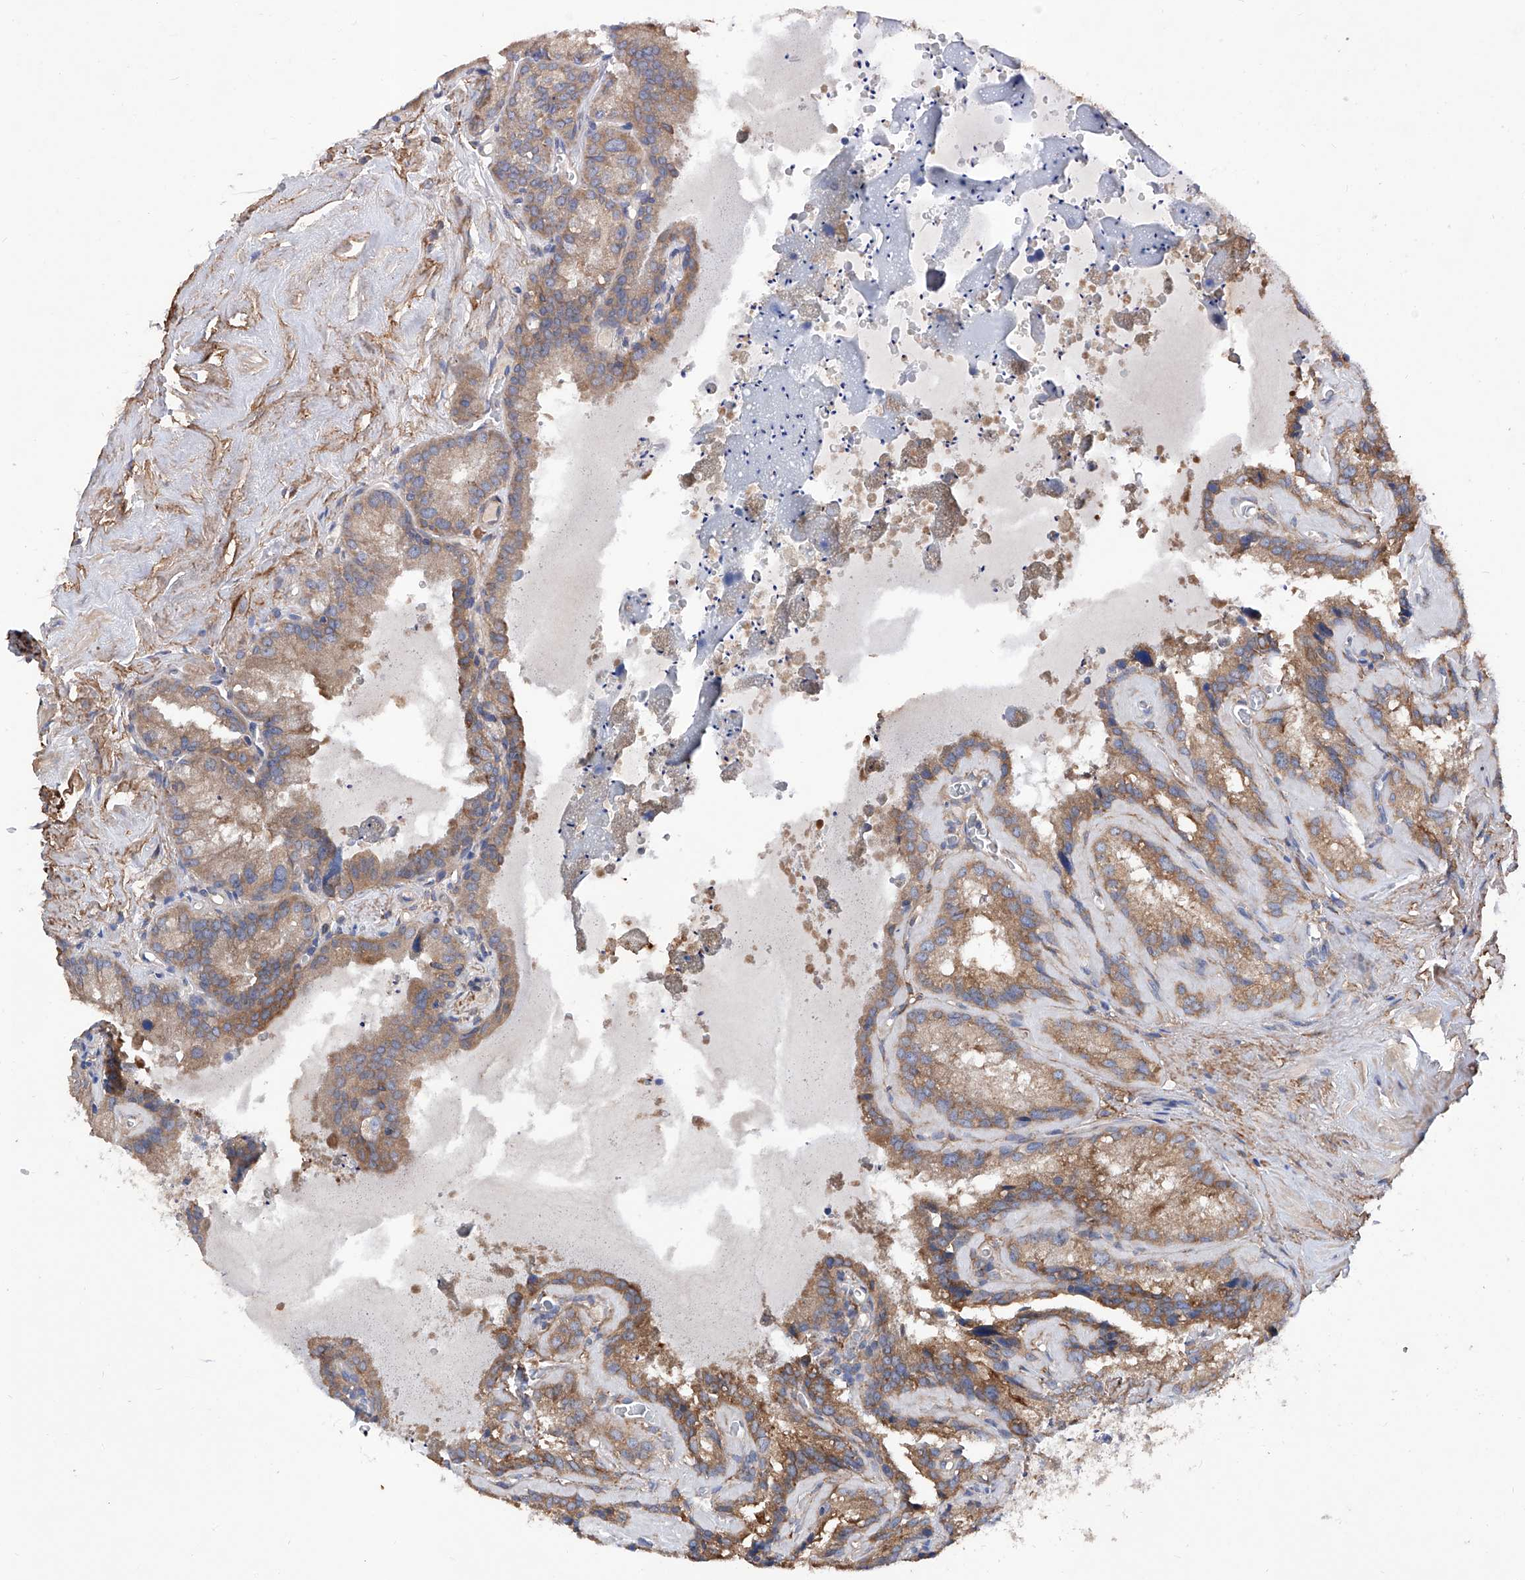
{"staining": {"intensity": "moderate", "quantity": ">75%", "location": "cytoplasmic/membranous"}, "tissue": "seminal vesicle", "cell_type": "Glandular cells", "image_type": "normal", "snomed": [{"axis": "morphology", "description": "Normal tissue, NOS"}, {"axis": "topography", "description": "Prostate"}, {"axis": "topography", "description": "Seminal veicle"}], "caption": "This micrograph demonstrates IHC staining of benign human seminal vesicle, with medium moderate cytoplasmic/membranous positivity in approximately >75% of glandular cells.", "gene": "INPP5B", "patient": {"sex": "male", "age": 59}}